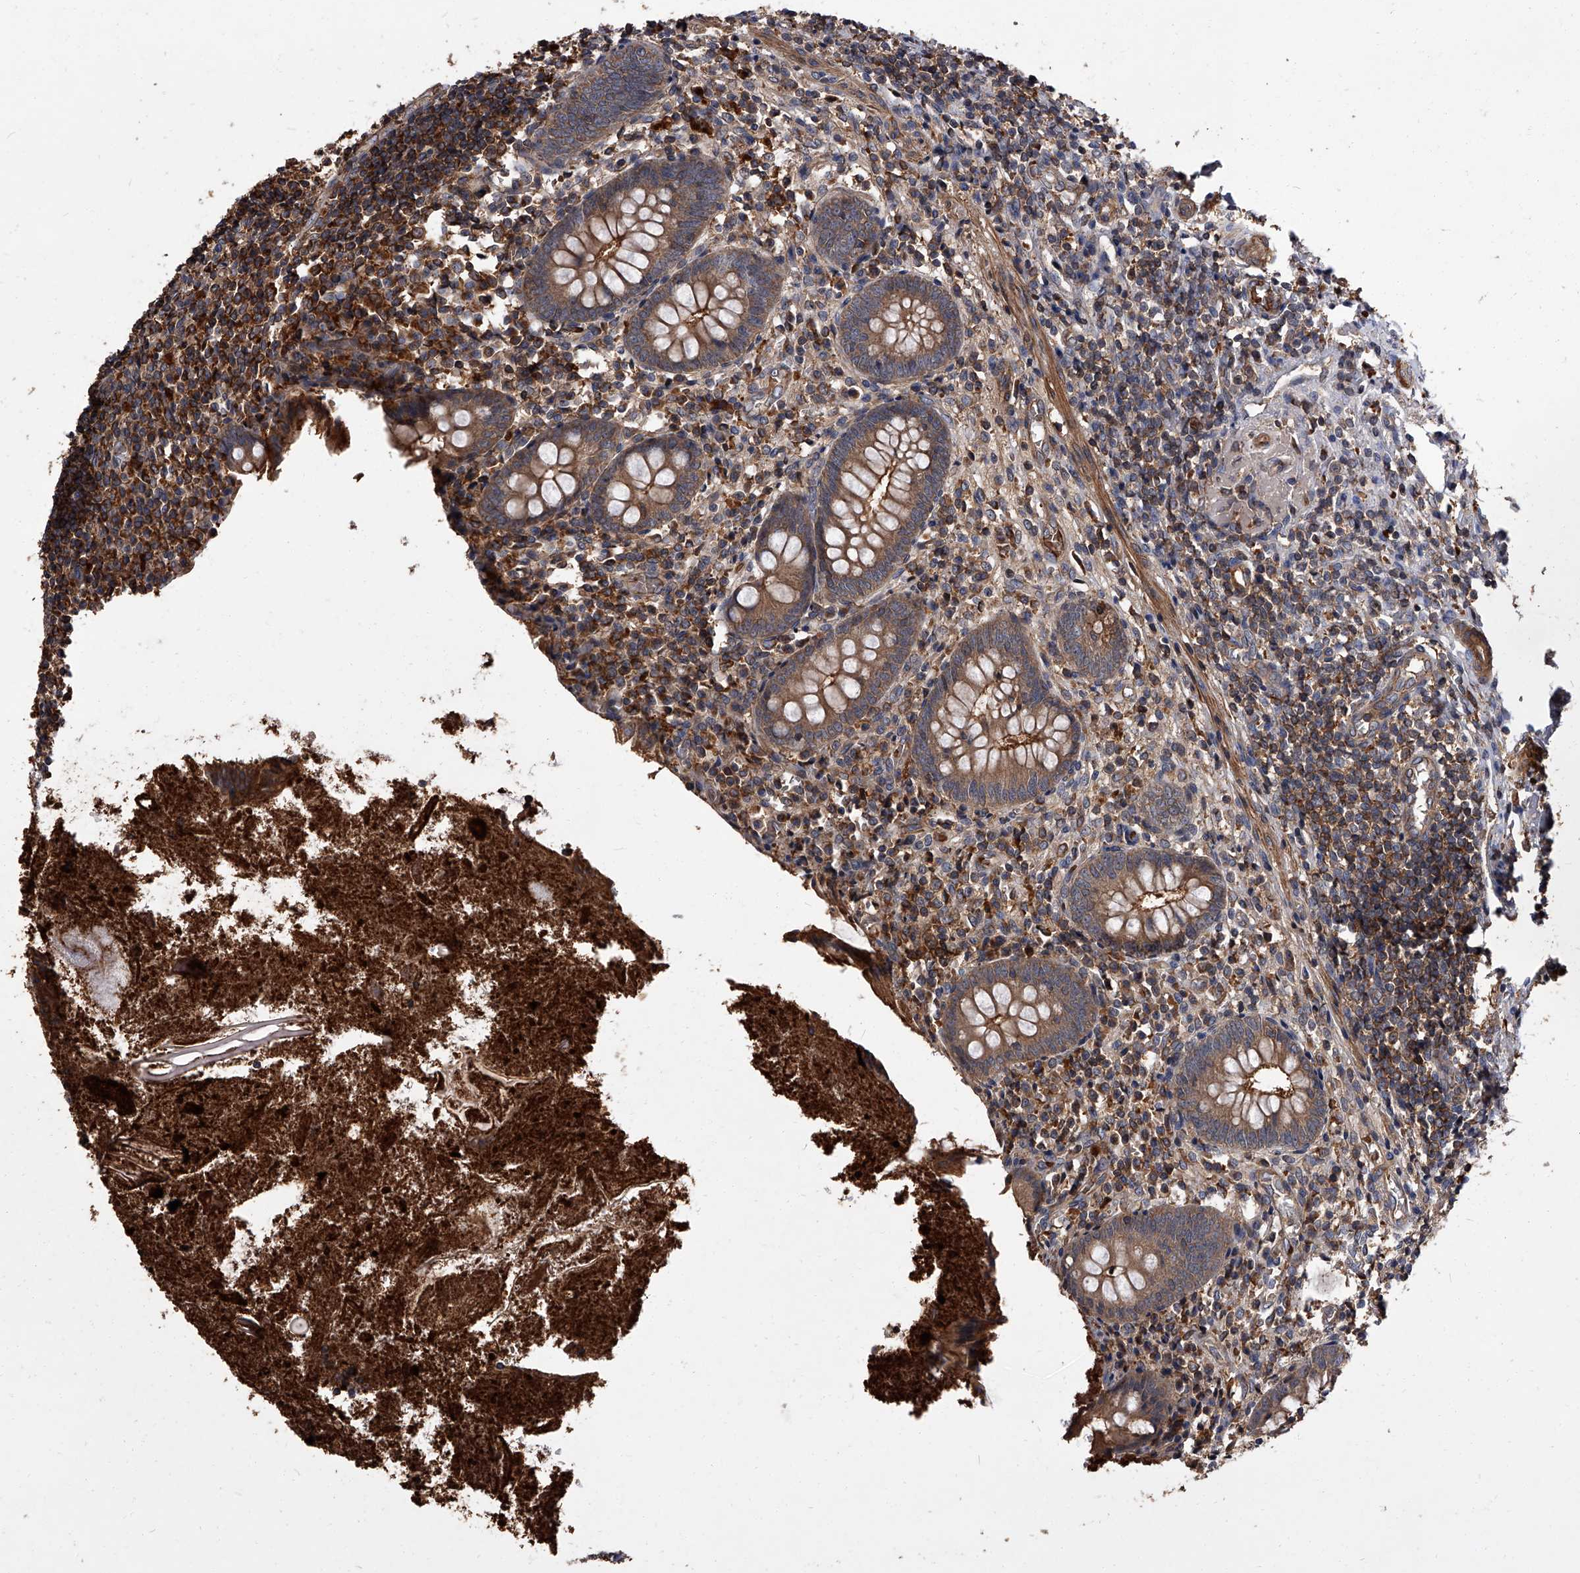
{"staining": {"intensity": "moderate", "quantity": ">75%", "location": "cytoplasmic/membranous"}, "tissue": "appendix", "cell_type": "Glandular cells", "image_type": "normal", "snomed": [{"axis": "morphology", "description": "Normal tissue, NOS"}, {"axis": "topography", "description": "Appendix"}], "caption": "Immunohistochemical staining of normal human appendix shows moderate cytoplasmic/membranous protein expression in about >75% of glandular cells. (Brightfield microscopy of DAB IHC at high magnification).", "gene": "STK36", "patient": {"sex": "female", "age": 17}}